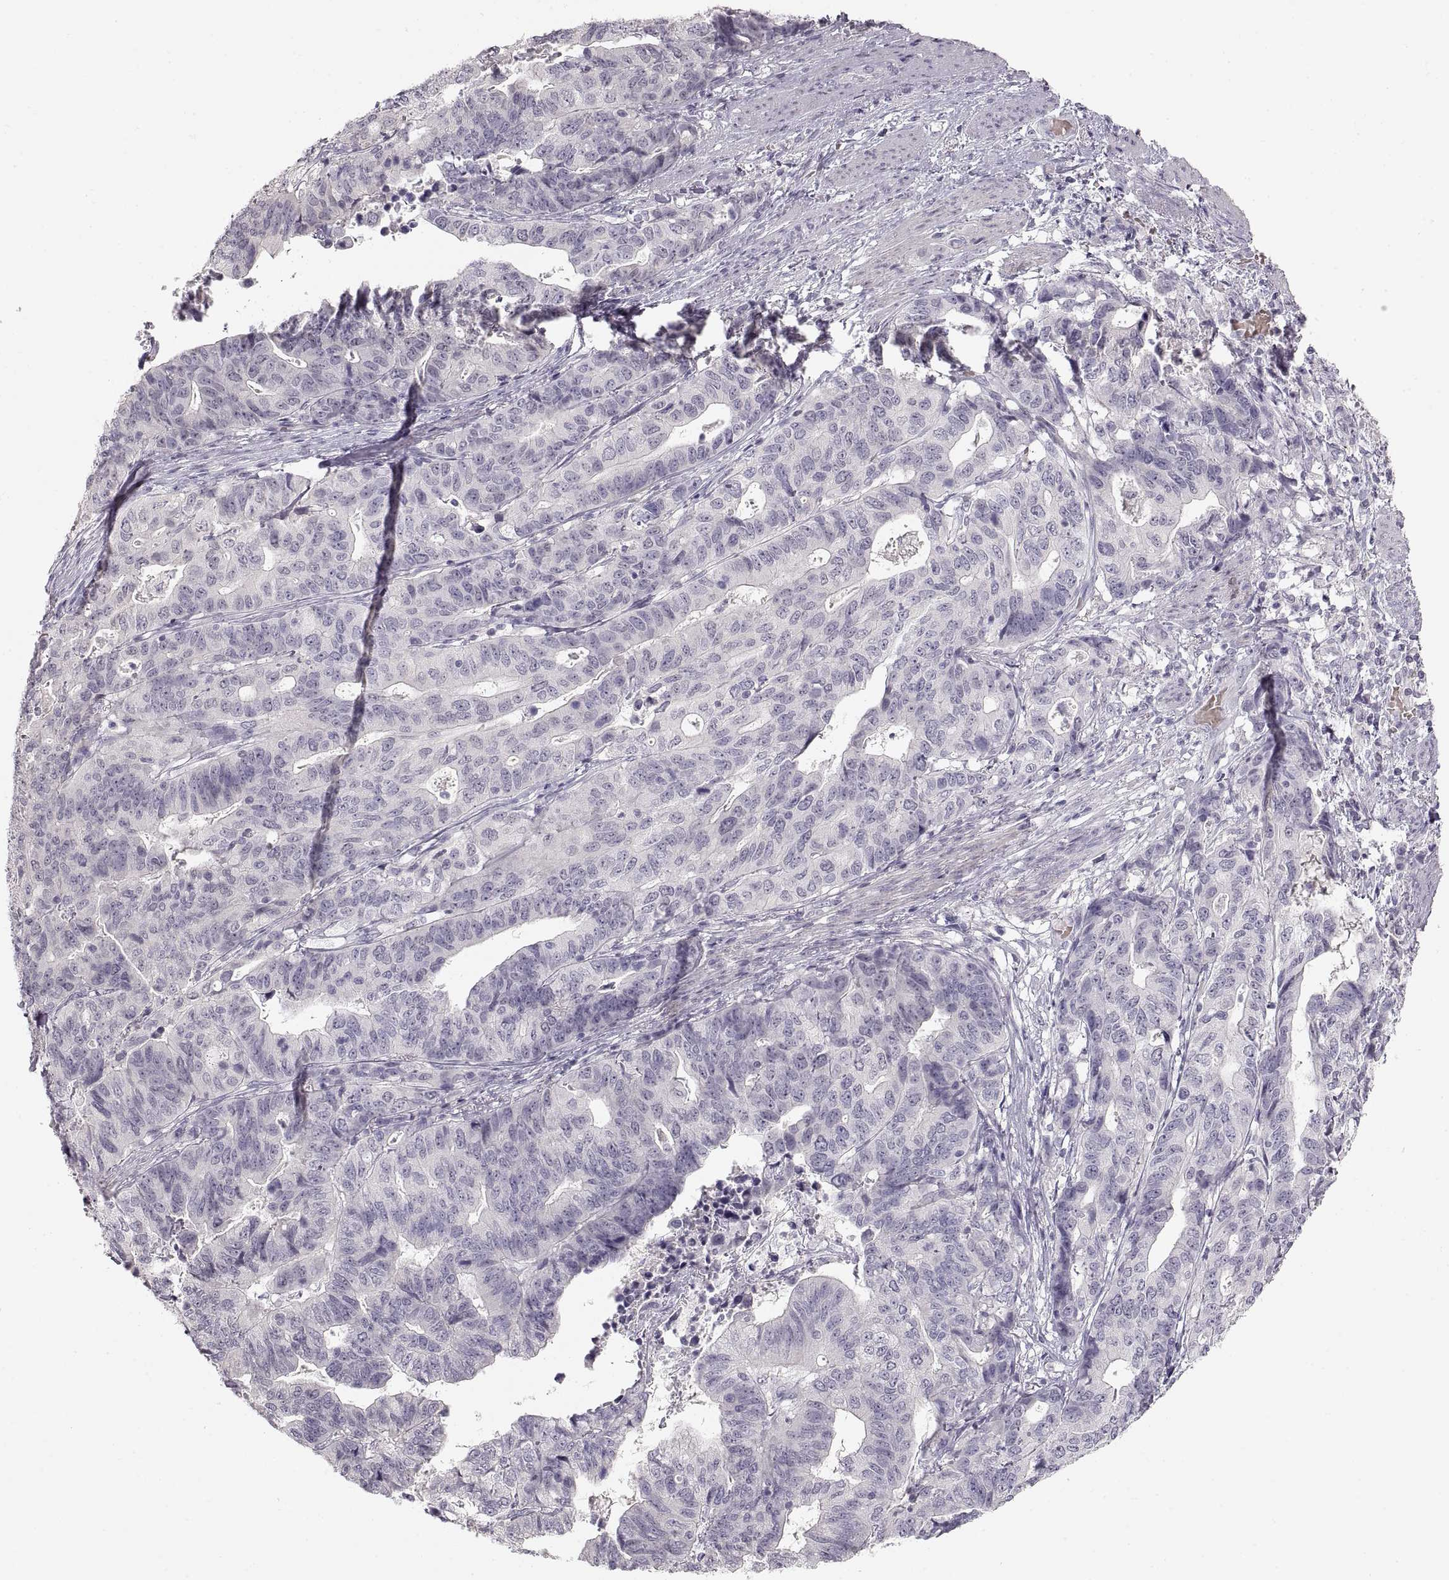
{"staining": {"intensity": "negative", "quantity": "none", "location": "none"}, "tissue": "stomach cancer", "cell_type": "Tumor cells", "image_type": "cancer", "snomed": [{"axis": "morphology", "description": "Adenocarcinoma, NOS"}, {"axis": "topography", "description": "Stomach, upper"}], "caption": "Immunohistochemistry of stomach cancer (adenocarcinoma) reveals no expression in tumor cells.", "gene": "PCSK2", "patient": {"sex": "female", "age": 67}}